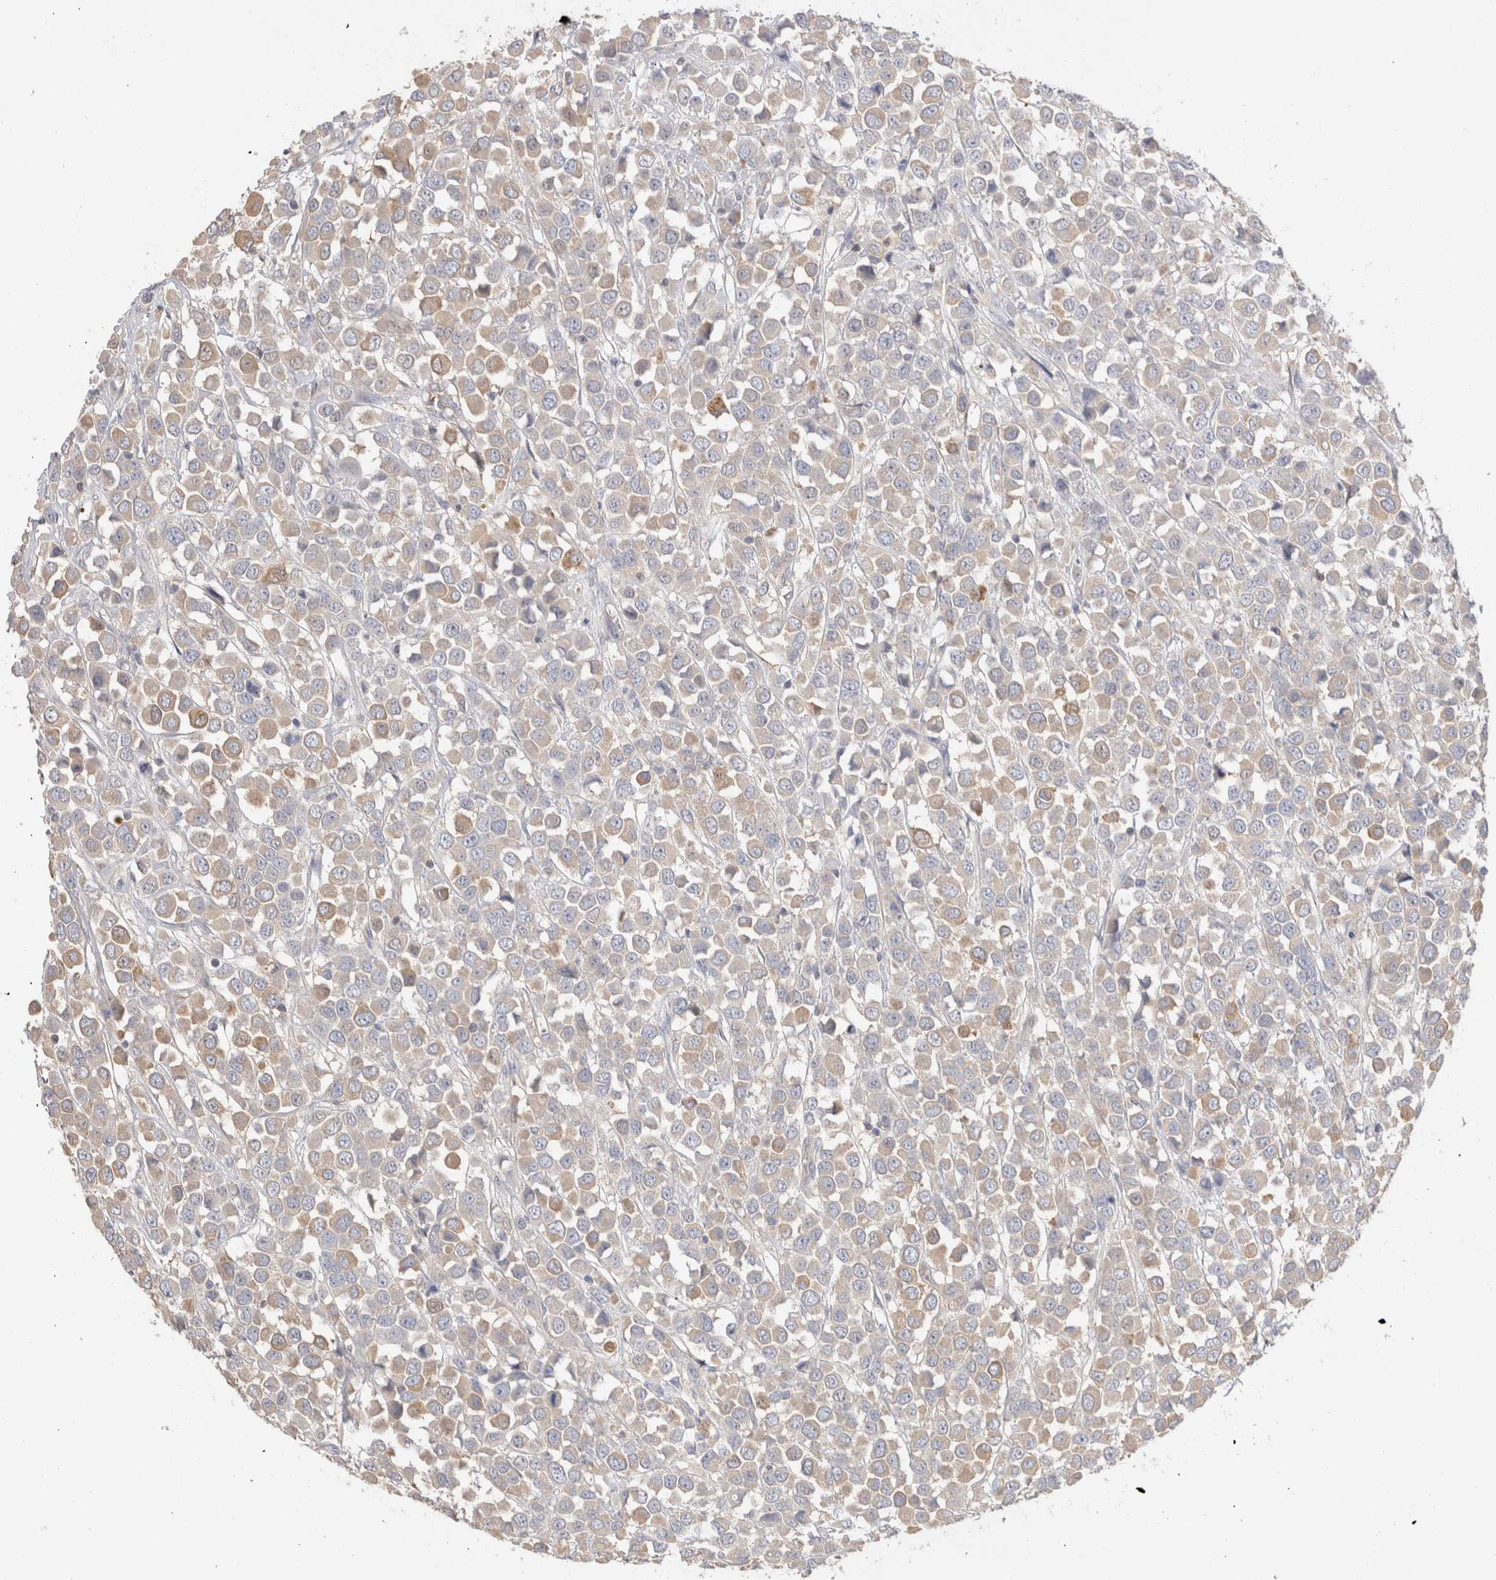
{"staining": {"intensity": "weak", "quantity": ">75%", "location": "cytoplasmic/membranous"}, "tissue": "breast cancer", "cell_type": "Tumor cells", "image_type": "cancer", "snomed": [{"axis": "morphology", "description": "Duct carcinoma"}, {"axis": "topography", "description": "Breast"}], "caption": "Immunohistochemistry of breast cancer displays low levels of weak cytoplasmic/membranous expression in approximately >75% of tumor cells.", "gene": "CAPN2", "patient": {"sex": "female", "age": 61}}